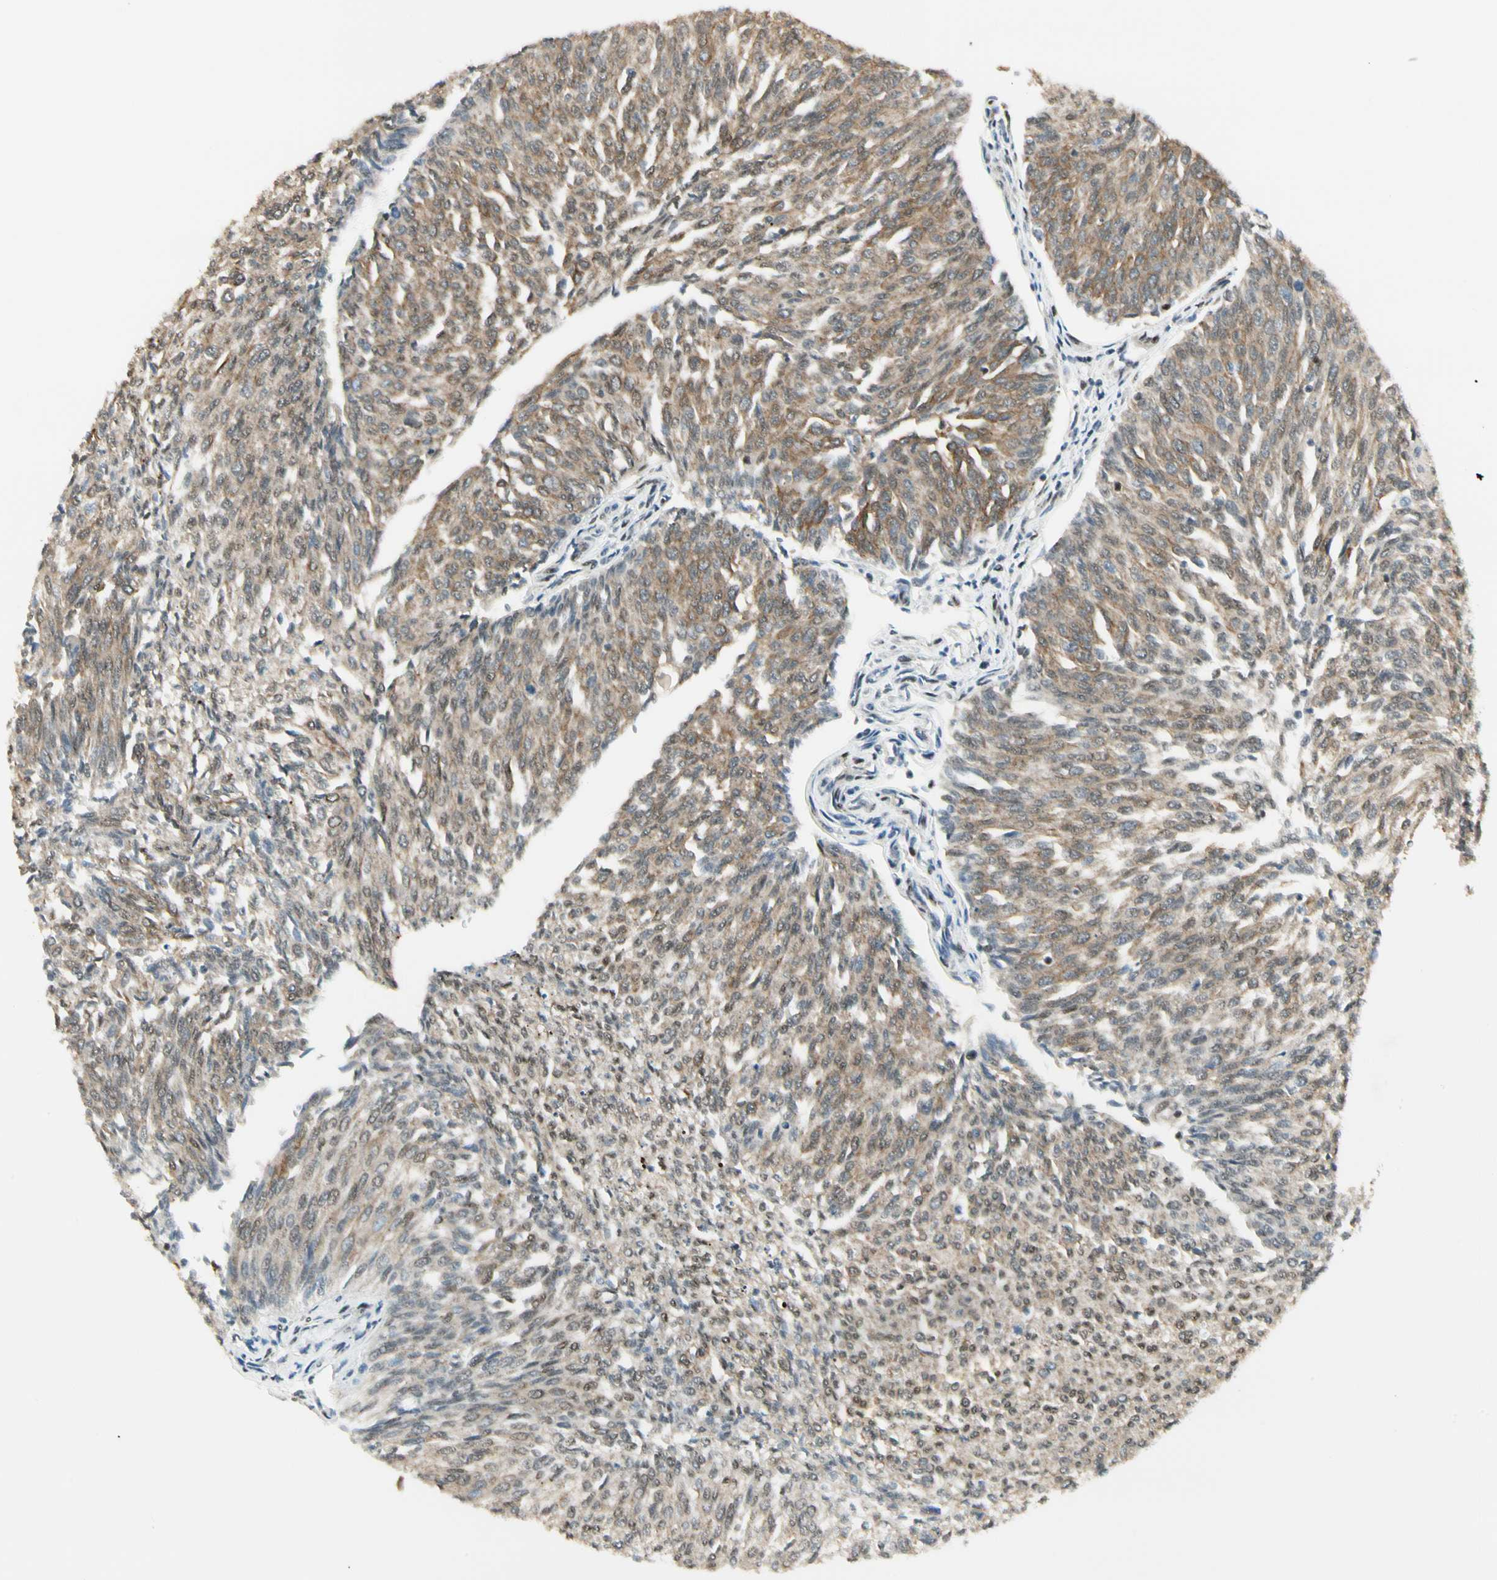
{"staining": {"intensity": "moderate", "quantity": ">75%", "location": "cytoplasmic/membranous,nuclear"}, "tissue": "urothelial cancer", "cell_type": "Tumor cells", "image_type": "cancer", "snomed": [{"axis": "morphology", "description": "Urothelial carcinoma, Low grade"}, {"axis": "topography", "description": "Urinary bladder"}], "caption": "DAB (3,3'-diaminobenzidine) immunohistochemical staining of human urothelial carcinoma (low-grade) displays moderate cytoplasmic/membranous and nuclear protein positivity in about >75% of tumor cells.", "gene": "ATXN1", "patient": {"sex": "female", "age": 79}}